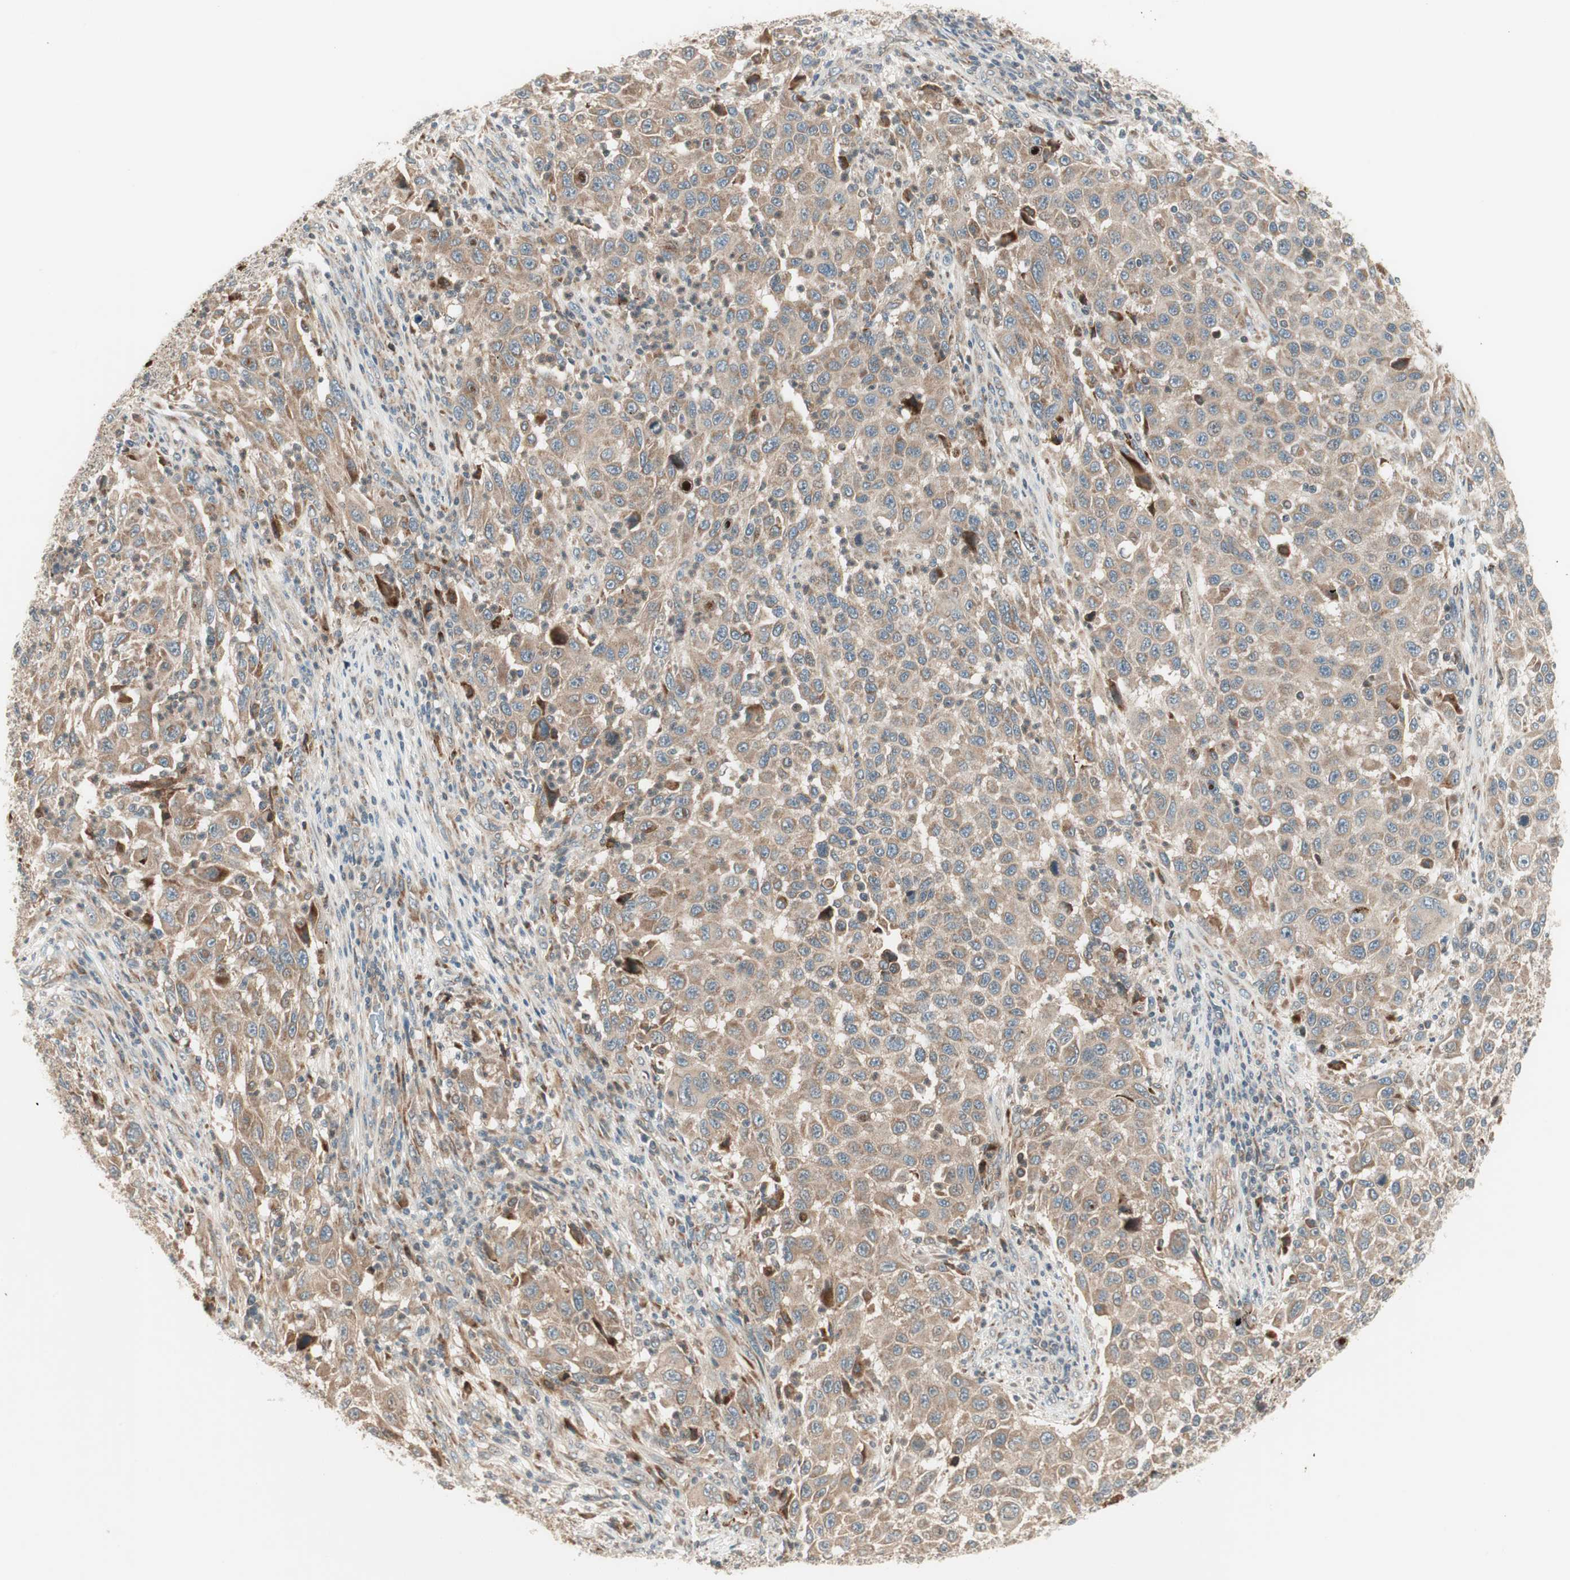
{"staining": {"intensity": "moderate", "quantity": ">75%", "location": "cytoplasmic/membranous"}, "tissue": "melanoma", "cell_type": "Tumor cells", "image_type": "cancer", "snomed": [{"axis": "morphology", "description": "Malignant melanoma, Metastatic site"}, {"axis": "topography", "description": "Lymph node"}], "caption": "Malignant melanoma (metastatic site) stained with IHC shows moderate cytoplasmic/membranous positivity in approximately >75% of tumor cells. (Stains: DAB (3,3'-diaminobenzidine) in brown, nuclei in blue, Microscopy: brightfield microscopy at high magnification).", "gene": "SFRP1", "patient": {"sex": "male", "age": 61}}